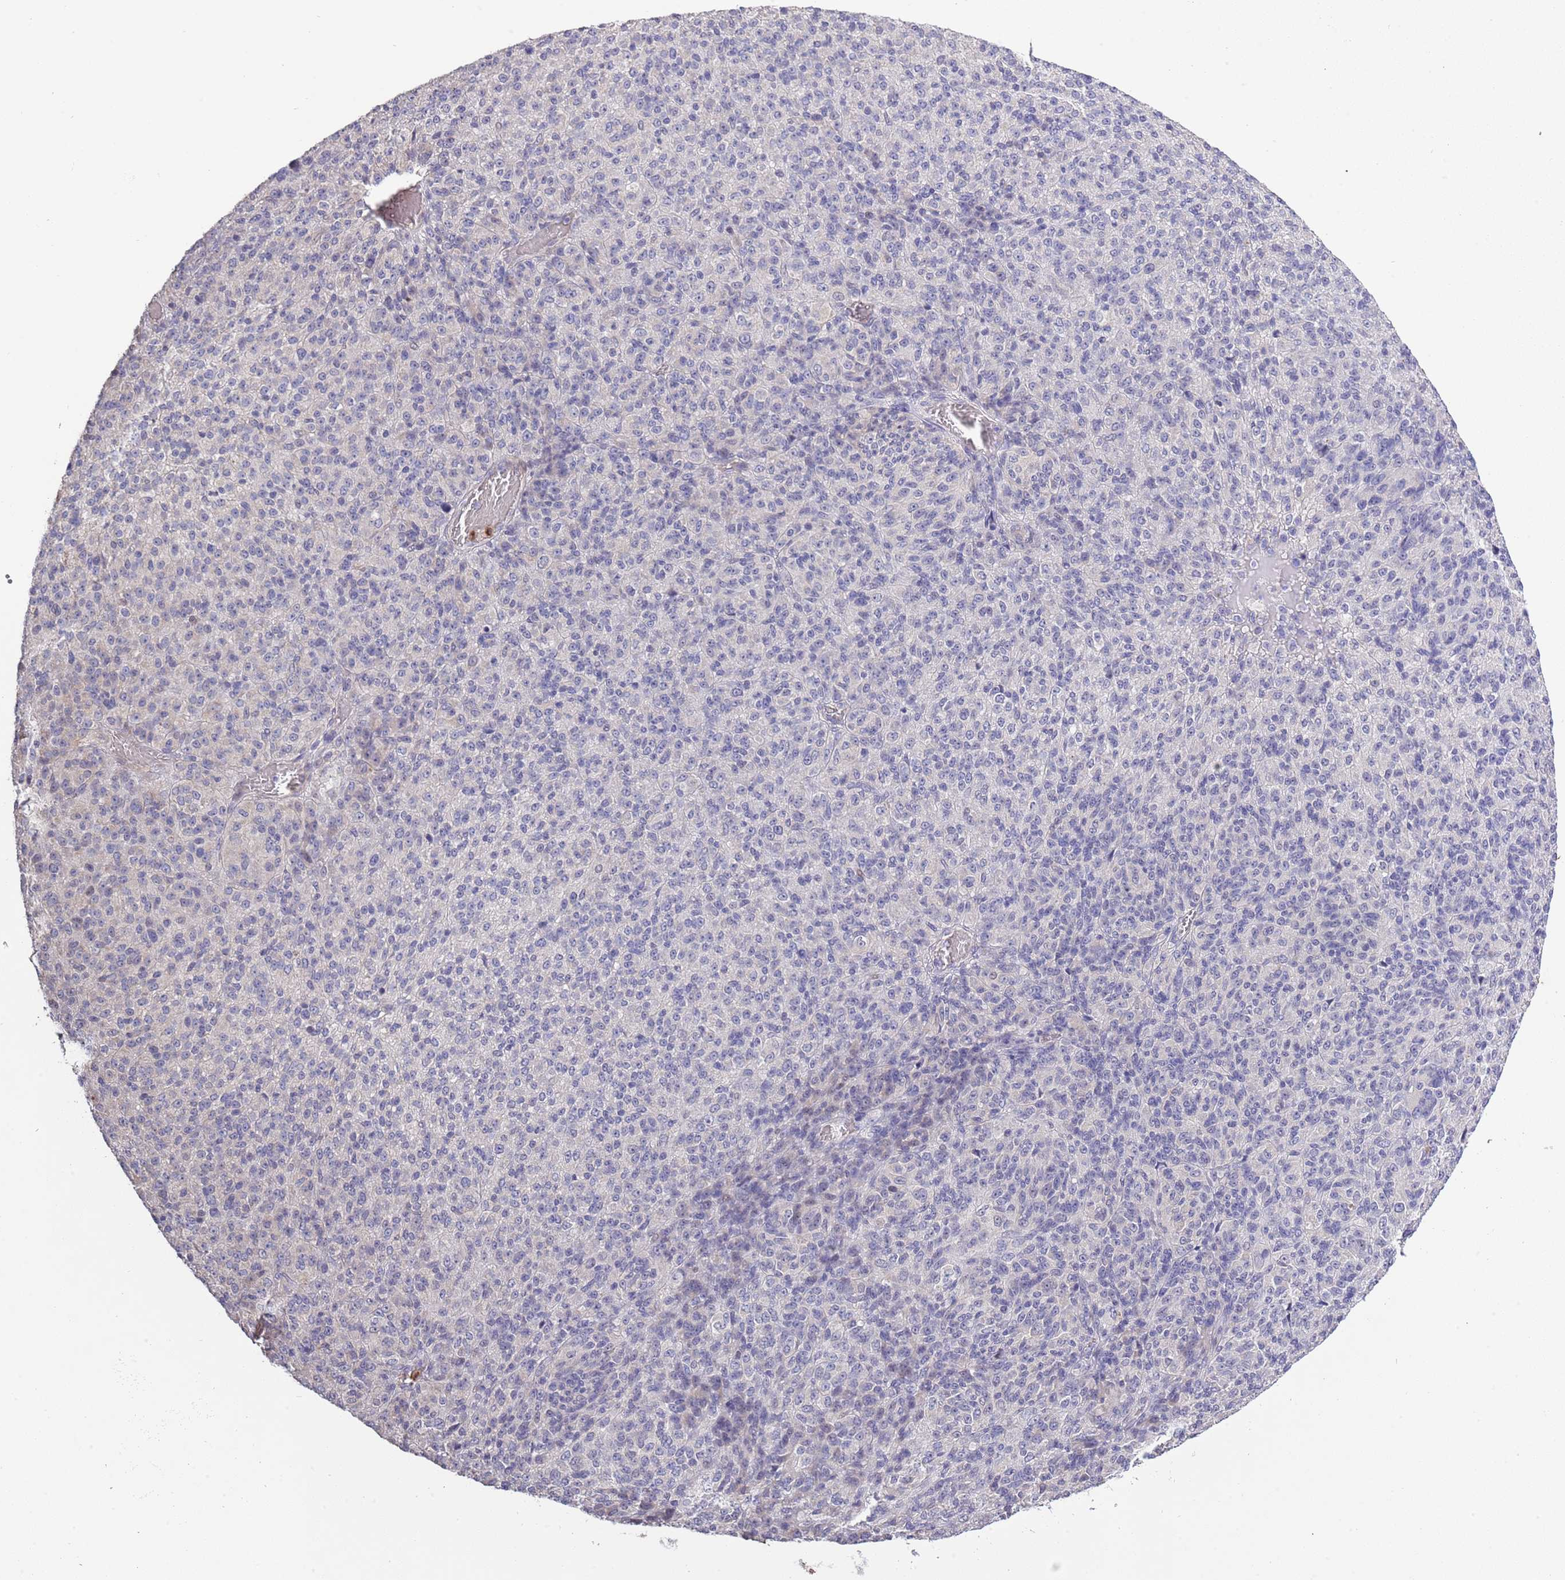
{"staining": {"intensity": "negative", "quantity": "none", "location": "none"}, "tissue": "melanoma", "cell_type": "Tumor cells", "image_type": "cancer", "snomed": [{"axis": "morphology", "description": "Malignant melanoma, Metastatic site"}, {"axis": "topography", "description": "Brain"}], "caption": "Immunohistochemical staining of human melanoma exhibits no significant positivity in tumor cells.", "gene": "P2RY13", "patient": {"sex": "female", "age": 56}}